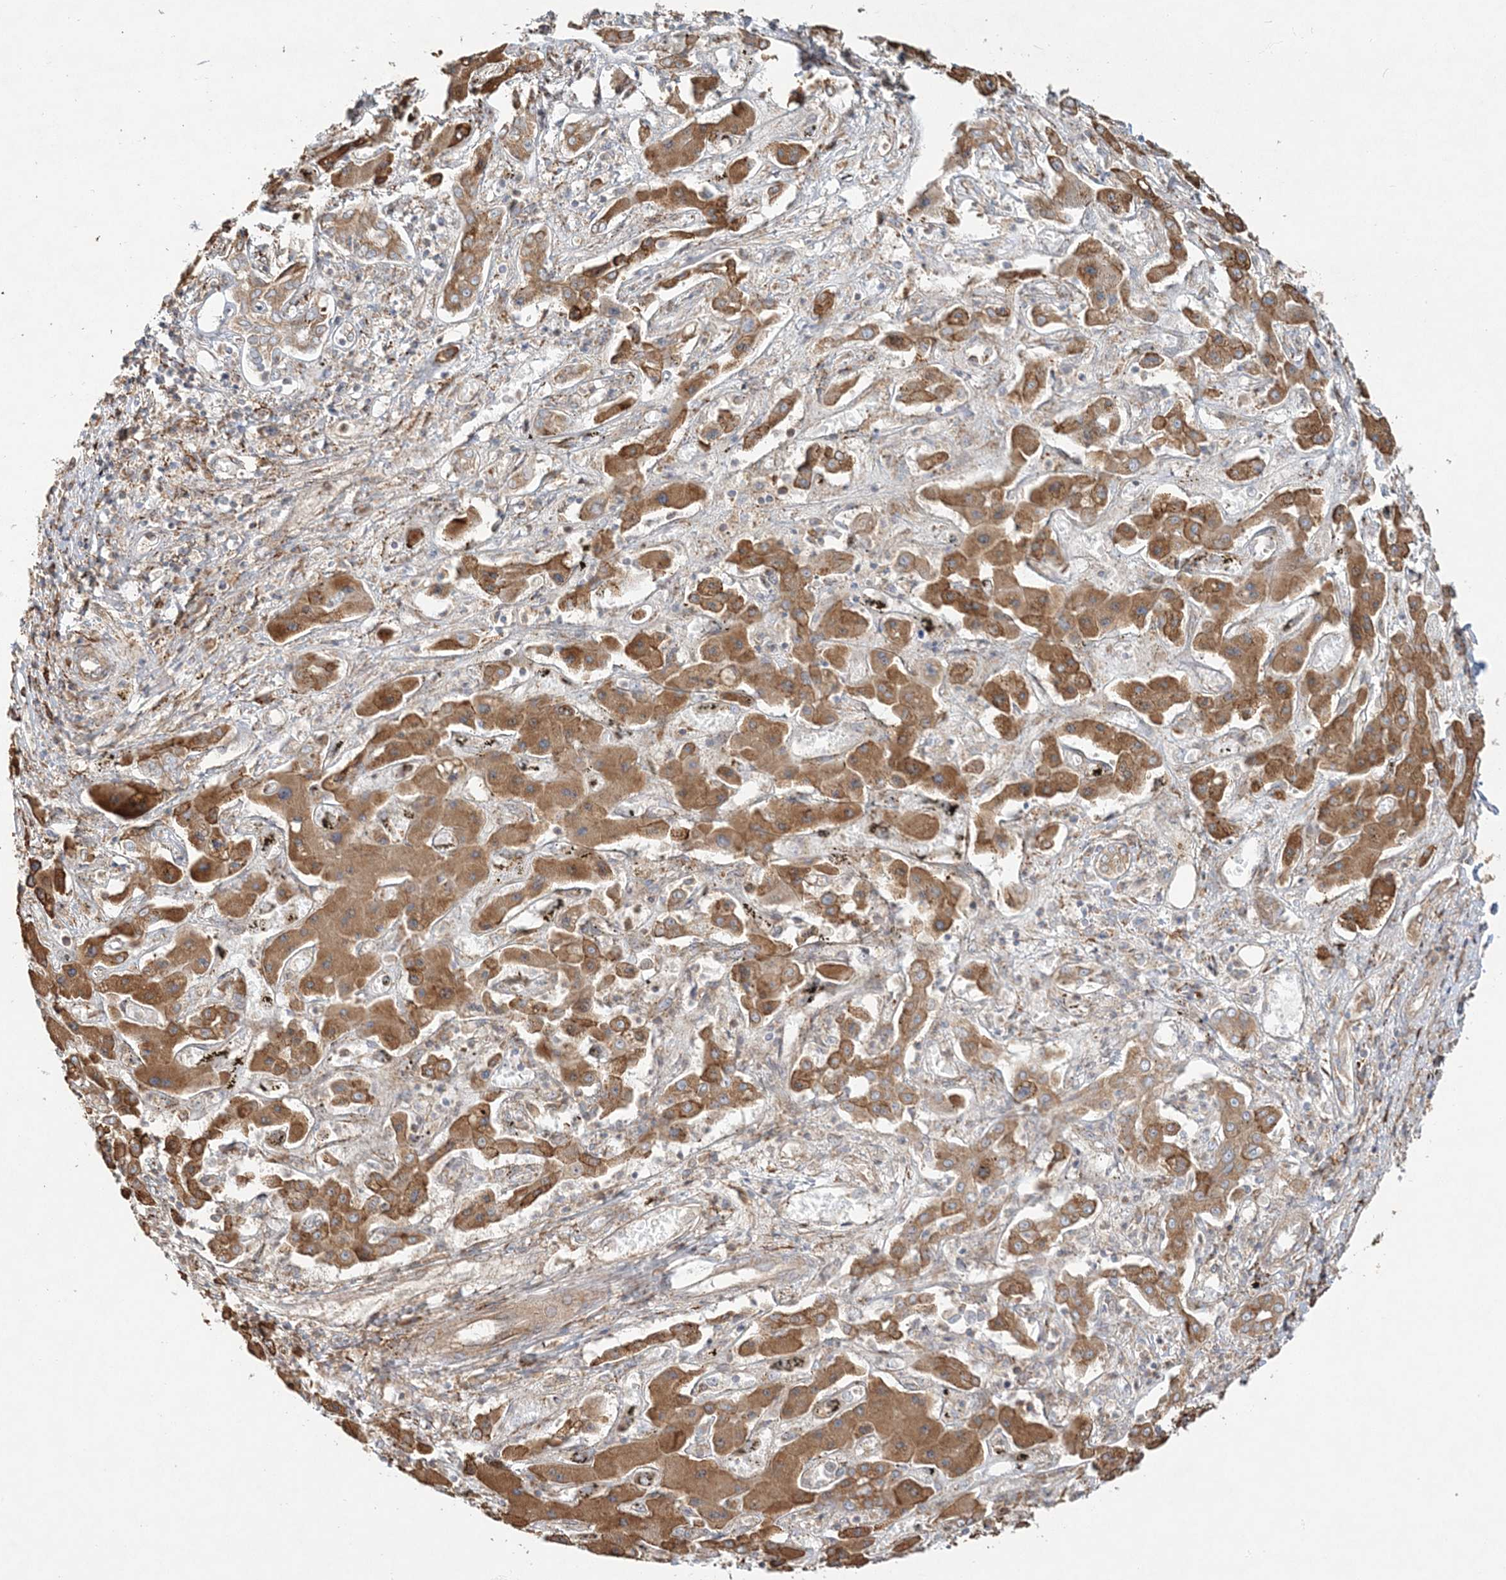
{"staining": {"intensity": "moderate", "quantity": ">75%", "location": "cytoplasmic/membranous"}, "tissue": "liver cancer", "cell_type": "Tumor cells", "image_type": "cancer", "snomed": [{"axis": "morphology", "description": "Cholangiocarcinoma"}, {"axis": "topography", "description": "Liver"}], "caption": "Immunohistochemical staining of human liver cancer displays medium levels of moderate cytoplasmic/membranous protein positivity in about >75% of tumor cells. (IHC, brightfield microscopy, high magnification).", "gene": "ZFYVE16", "patient": {"sex": "male", "age": 67}}